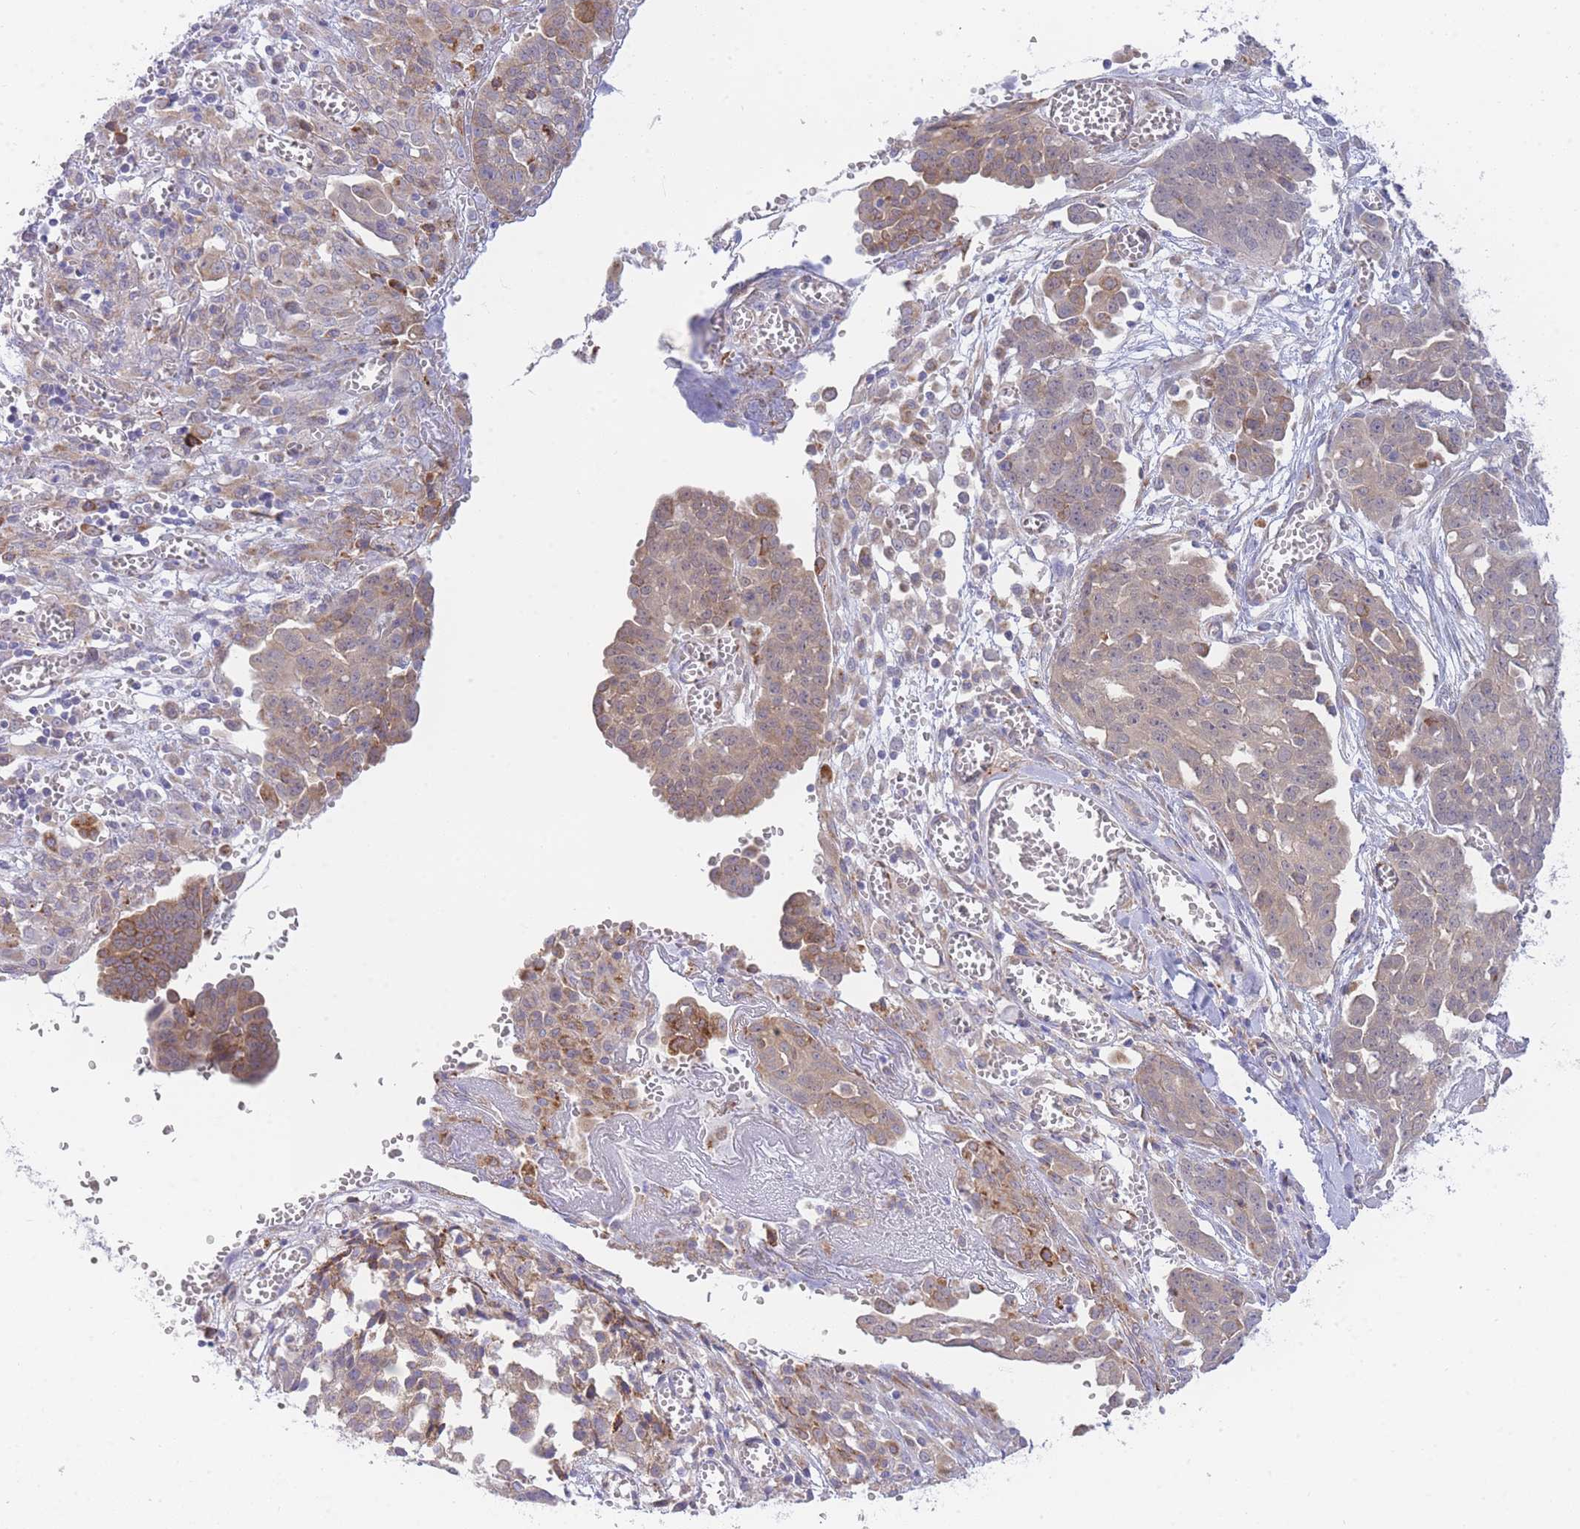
{"staining": {"intensity": "moderate", "quantity": ">75%", "location": "cytoplasmic/membranous"}, "tissue": "ovarian cancer", "cell_type": "Tumor cells", "image_type": "cancer", "snomed": [{"axis": "morphology", "description": "Cystadenocarcinoma, serous, NOS"}, {"axis": "topography", "description": "Soft tissue"}, {"axis": "topography", "description": "Ovary"}], "caption": "Approximately >75% of tumor cells in human serous cystadenocarcinoma (ovarian) display moderate cytoplasmic/membranous protein positivity as visualized by brown immunohistochemical staining.", "gene": "ZNF510", "patient": {"sex": "female", "age": 57}}